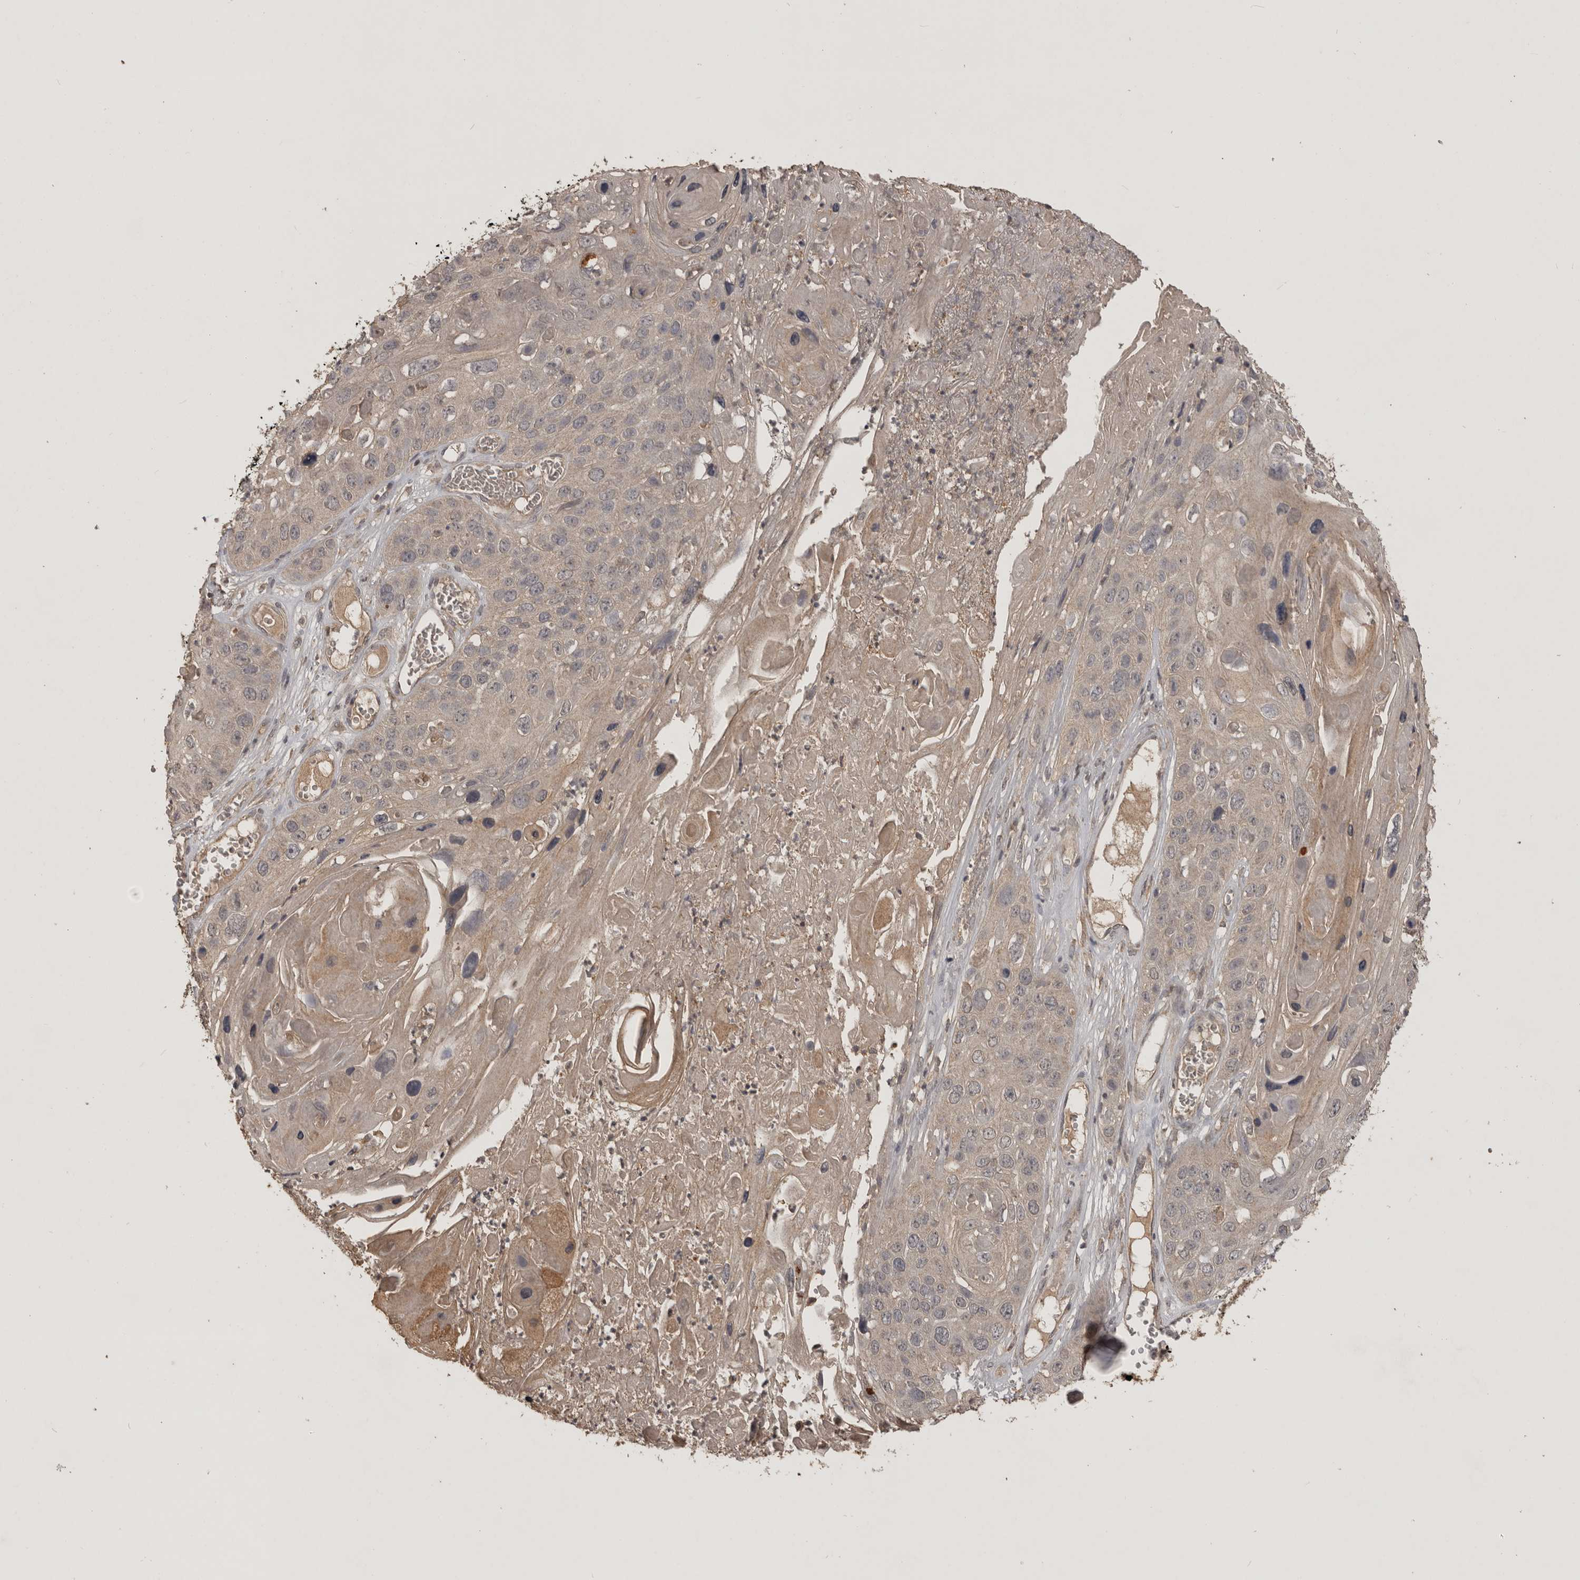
{"staining": {"intensity": "weak", "quantity": "25%-75%", "location": "cytoplasmic/membranous"}, "tissue": "skin cancer", "cell_type": "Tumor cells", "image_type": "cancer", "snomed": [{"axis": "morphology", "description": "Squamous cell carcinoma, NOS"}, {"axis": "topography", "description": "Skin"}], "caption": "Immunohistochemistry image of skin cancer stained for a protein (brown), which exhibits low levels of weak cytoplasmic/membranous positivity in about 25%-75% of tumor cells.", "gene": "ADAMTS4", "patient": {"sex": "male", "age": 55}}